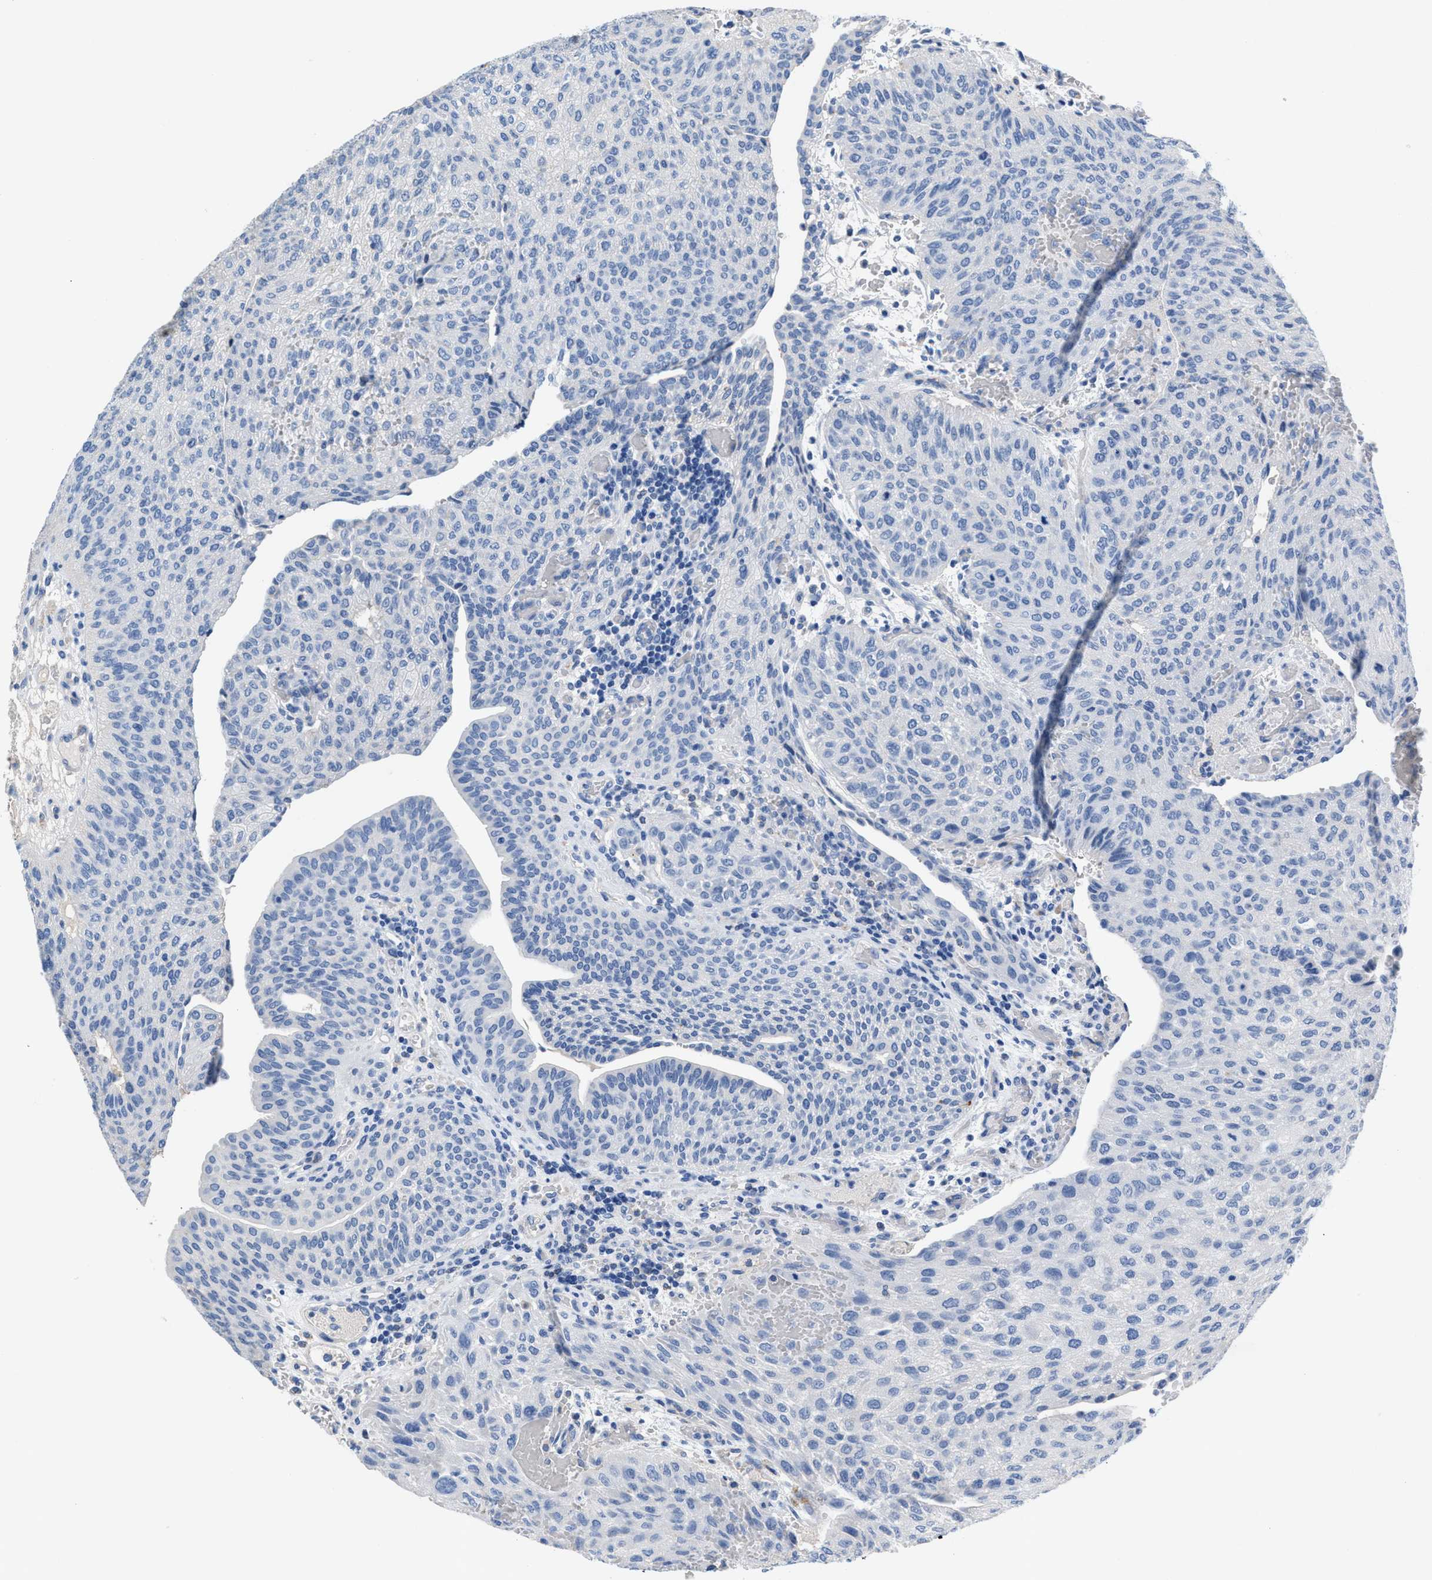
{"staining": {"intensity": "negative", "quantity": "none", "location": "none"}, "tissue": "urothelial cancer", "cell_type": "Tumor cells", "image_type": "cancer", "snomed": [{"axis": "morphology", "description": "Urothelial carcinoma, Low grade"}, {"axis": "morphology", "description": "Urothelial carcinoma, High grade"}, {"axis": "topography", "description": "Urinary bladder"}], "caption": "Immunohistochemistry of urothelial cancer demonstrates no positivity in tumor cells.", "gene": "SLFN13", "patient": {"sex": "male", "age": 35}}